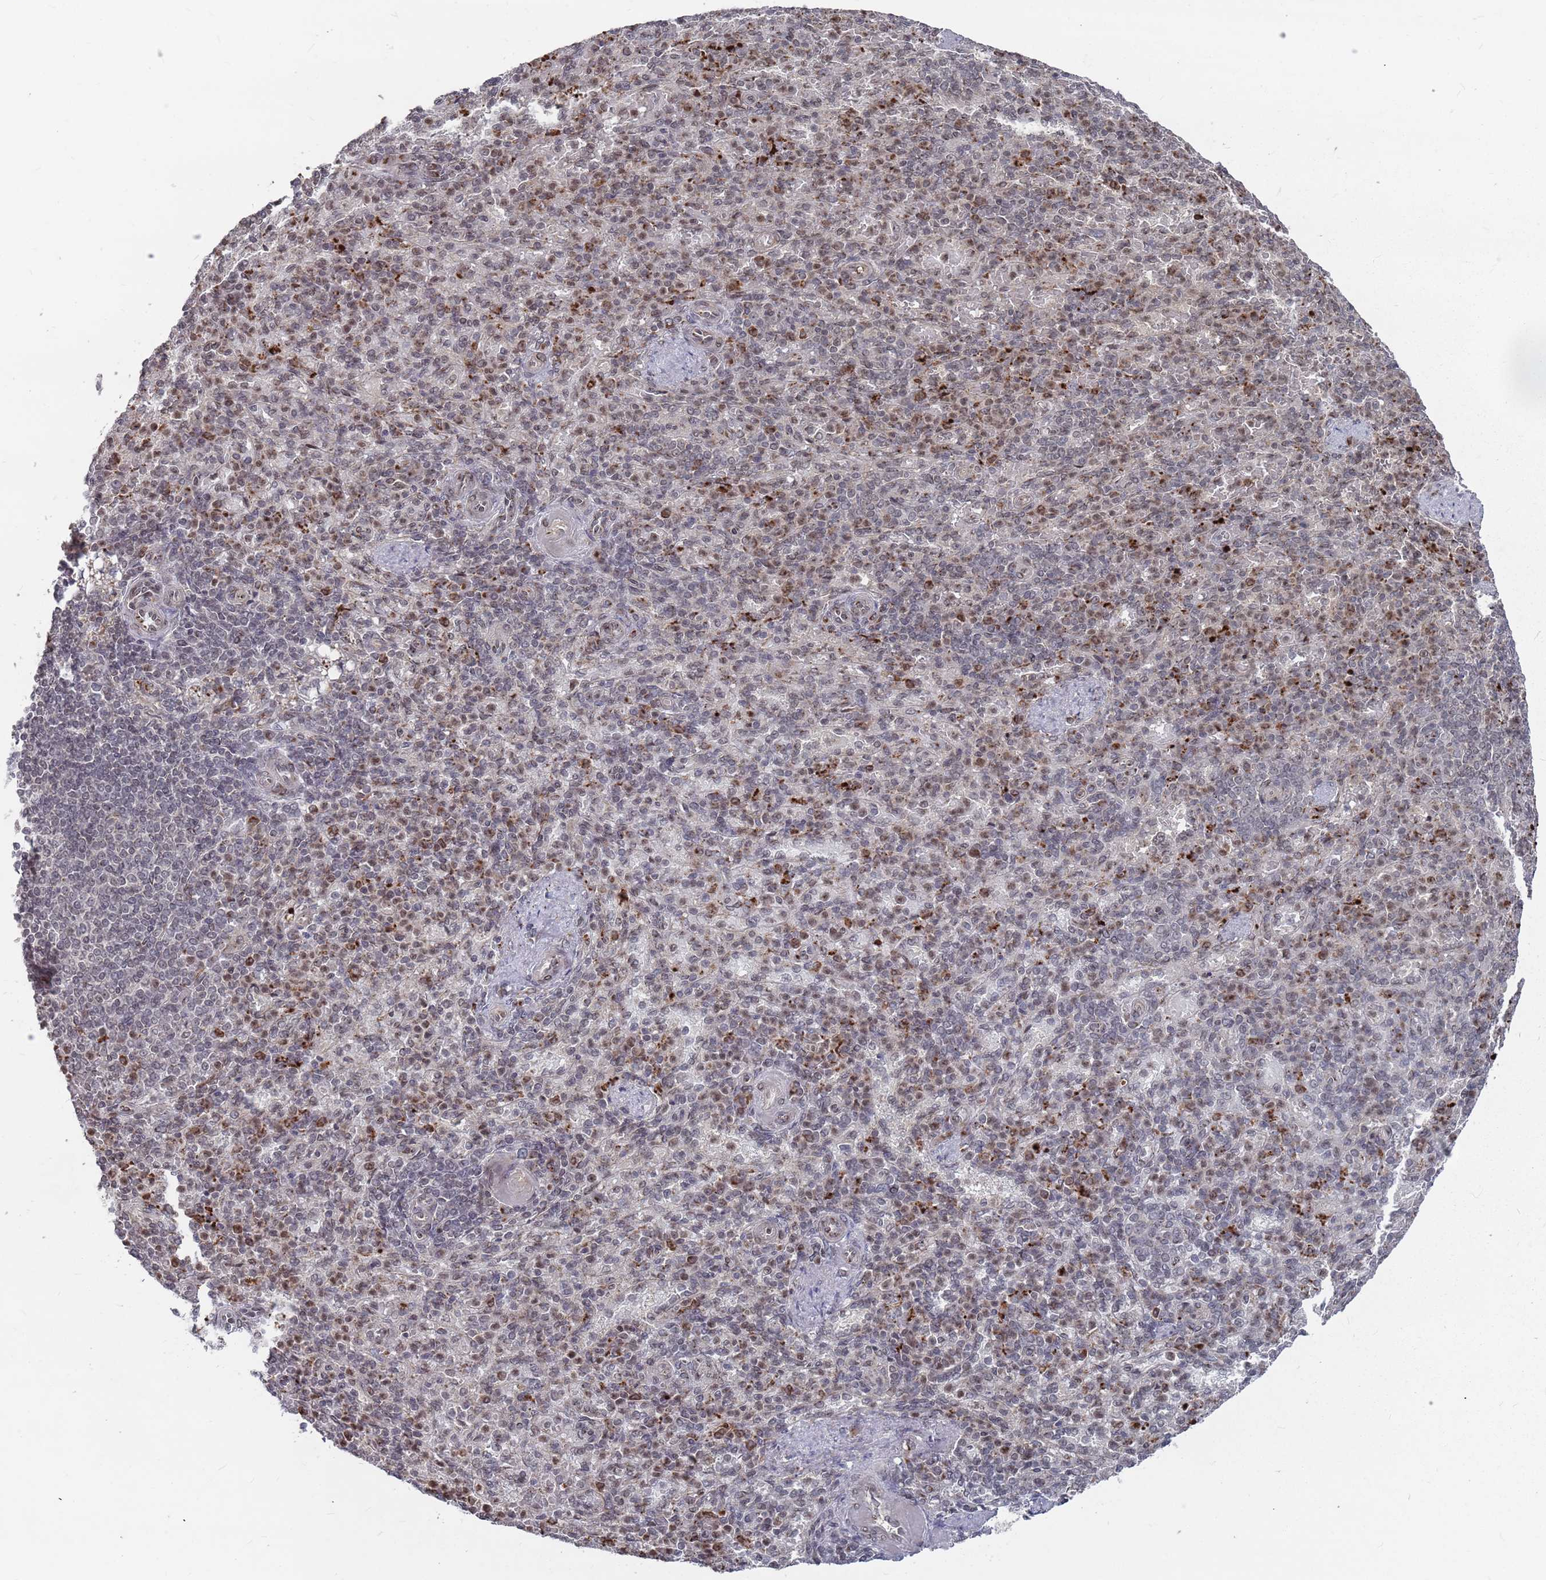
{"staining": {"intensity": "moderate", "quantity": "<25%", "location": "cytoplasmic/membranous"}, "tissue": "spleen", "cell_type": "Cells in red pulp", "image_type": "normal", "snomed": [{"axis": "morphology", "description": "Normal tissue, NOS"}, {"axis": "topography", "description": "Spleen"}], "caption": "Cells in red pulp reveal moderate cytoplasmic/membranous expression in approximately <25% of cells in benign spleen.", "gene": "FMO4", "patient": {"sex": "female", "age": 74}}